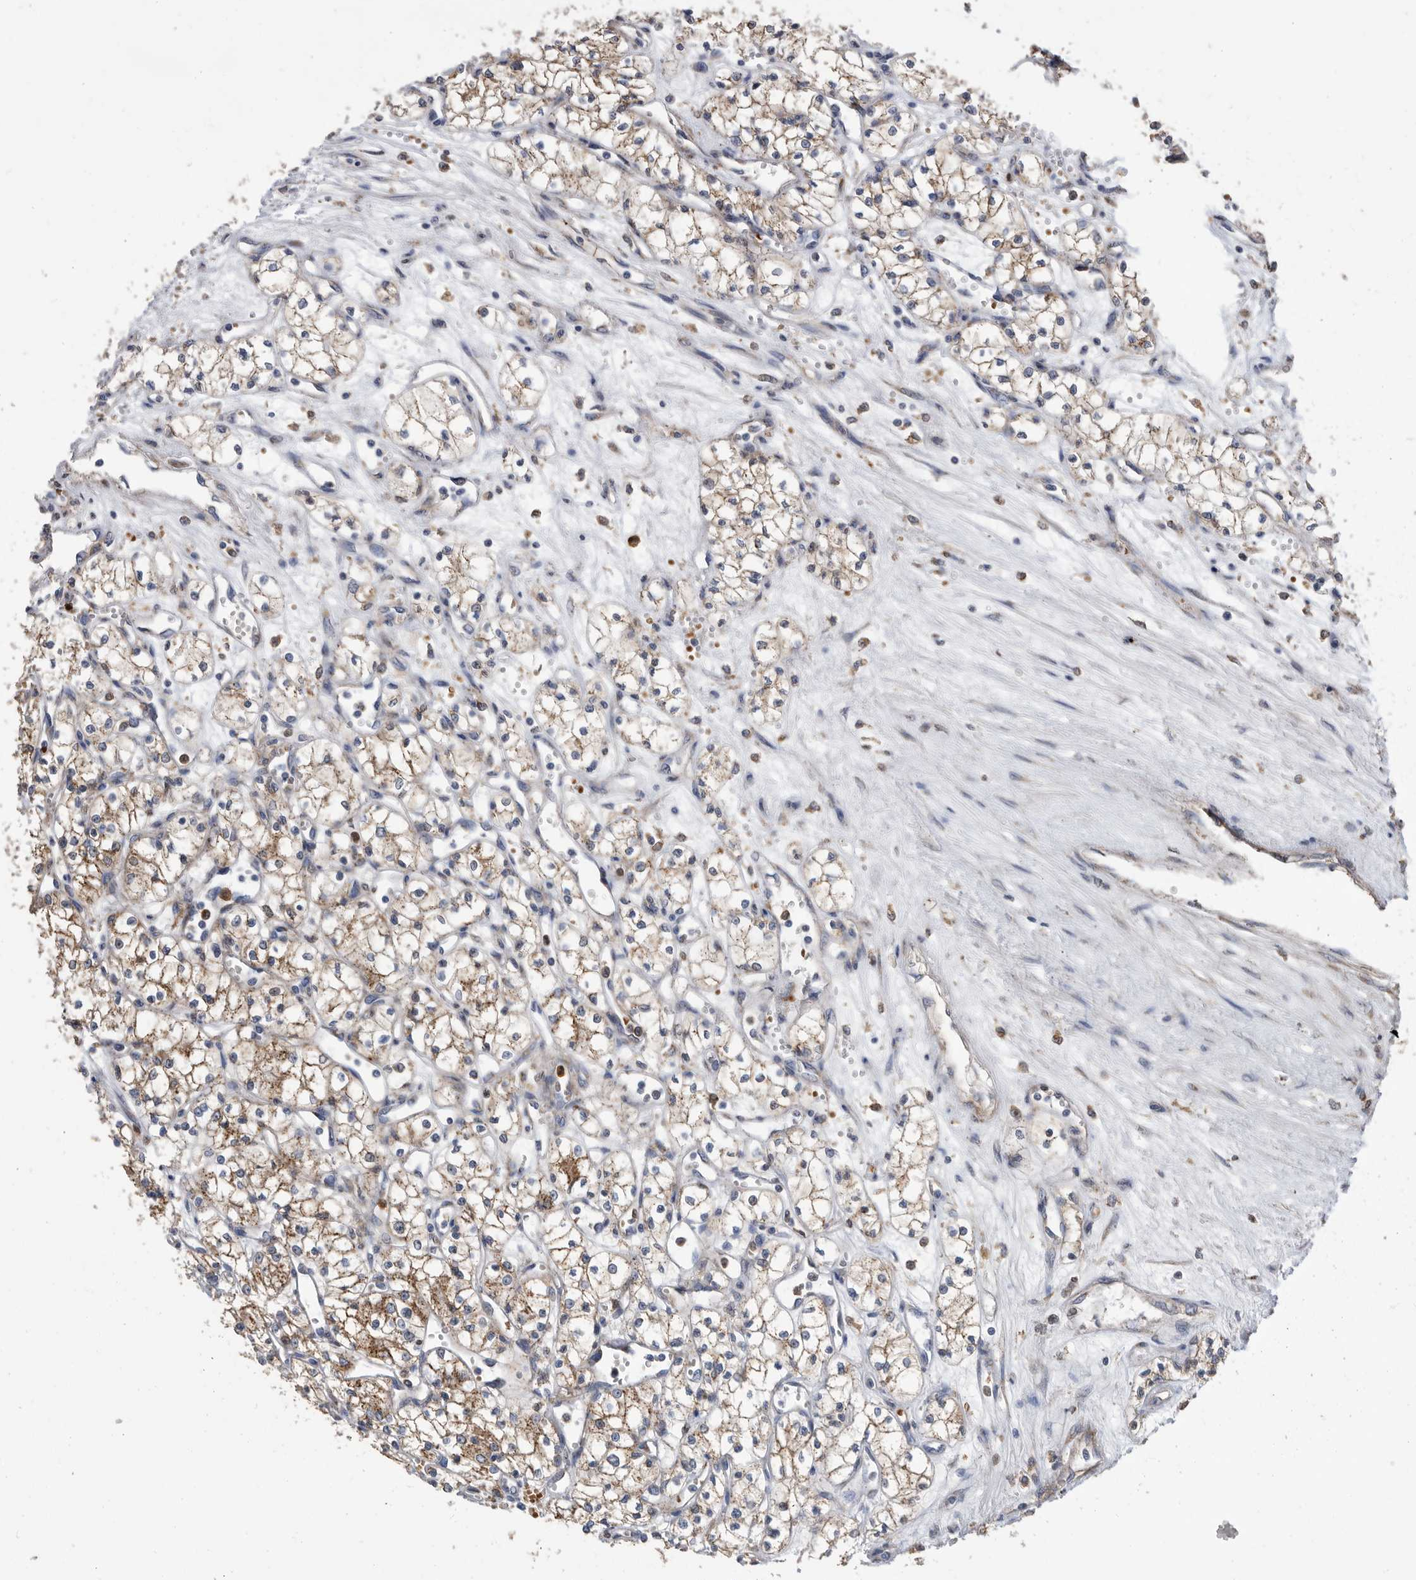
{"staining": {"intensity": "moderate", "quantity": ">75%", "location": "cytoplasmic/membranous"}, "tissue": "renal cancer", "cell_type": "Tumor cells", "image_type": "cancer", "snomed": [{"axis": "morphology", "description": "Adenocarcinoma, NOS"}, {"axis": "topography", "description": "Kidney"}], "caption": "Immunohistochemistry staining of adenocarcinoma (renal), which reveals medium levels of moderate cytoplasmic/membranous positivity in approximately >75% of tumor cells indicating moderate cytoplasmic/membranous protein positivity. The staining was performed using DAB (3,3'-diaminobenzidine) (brown) for protein detection and nuclei were counterstained in hematoxylin (blue).", "gene": "CRISPLD2", "patient": {"sex": "male", "age": 59}}